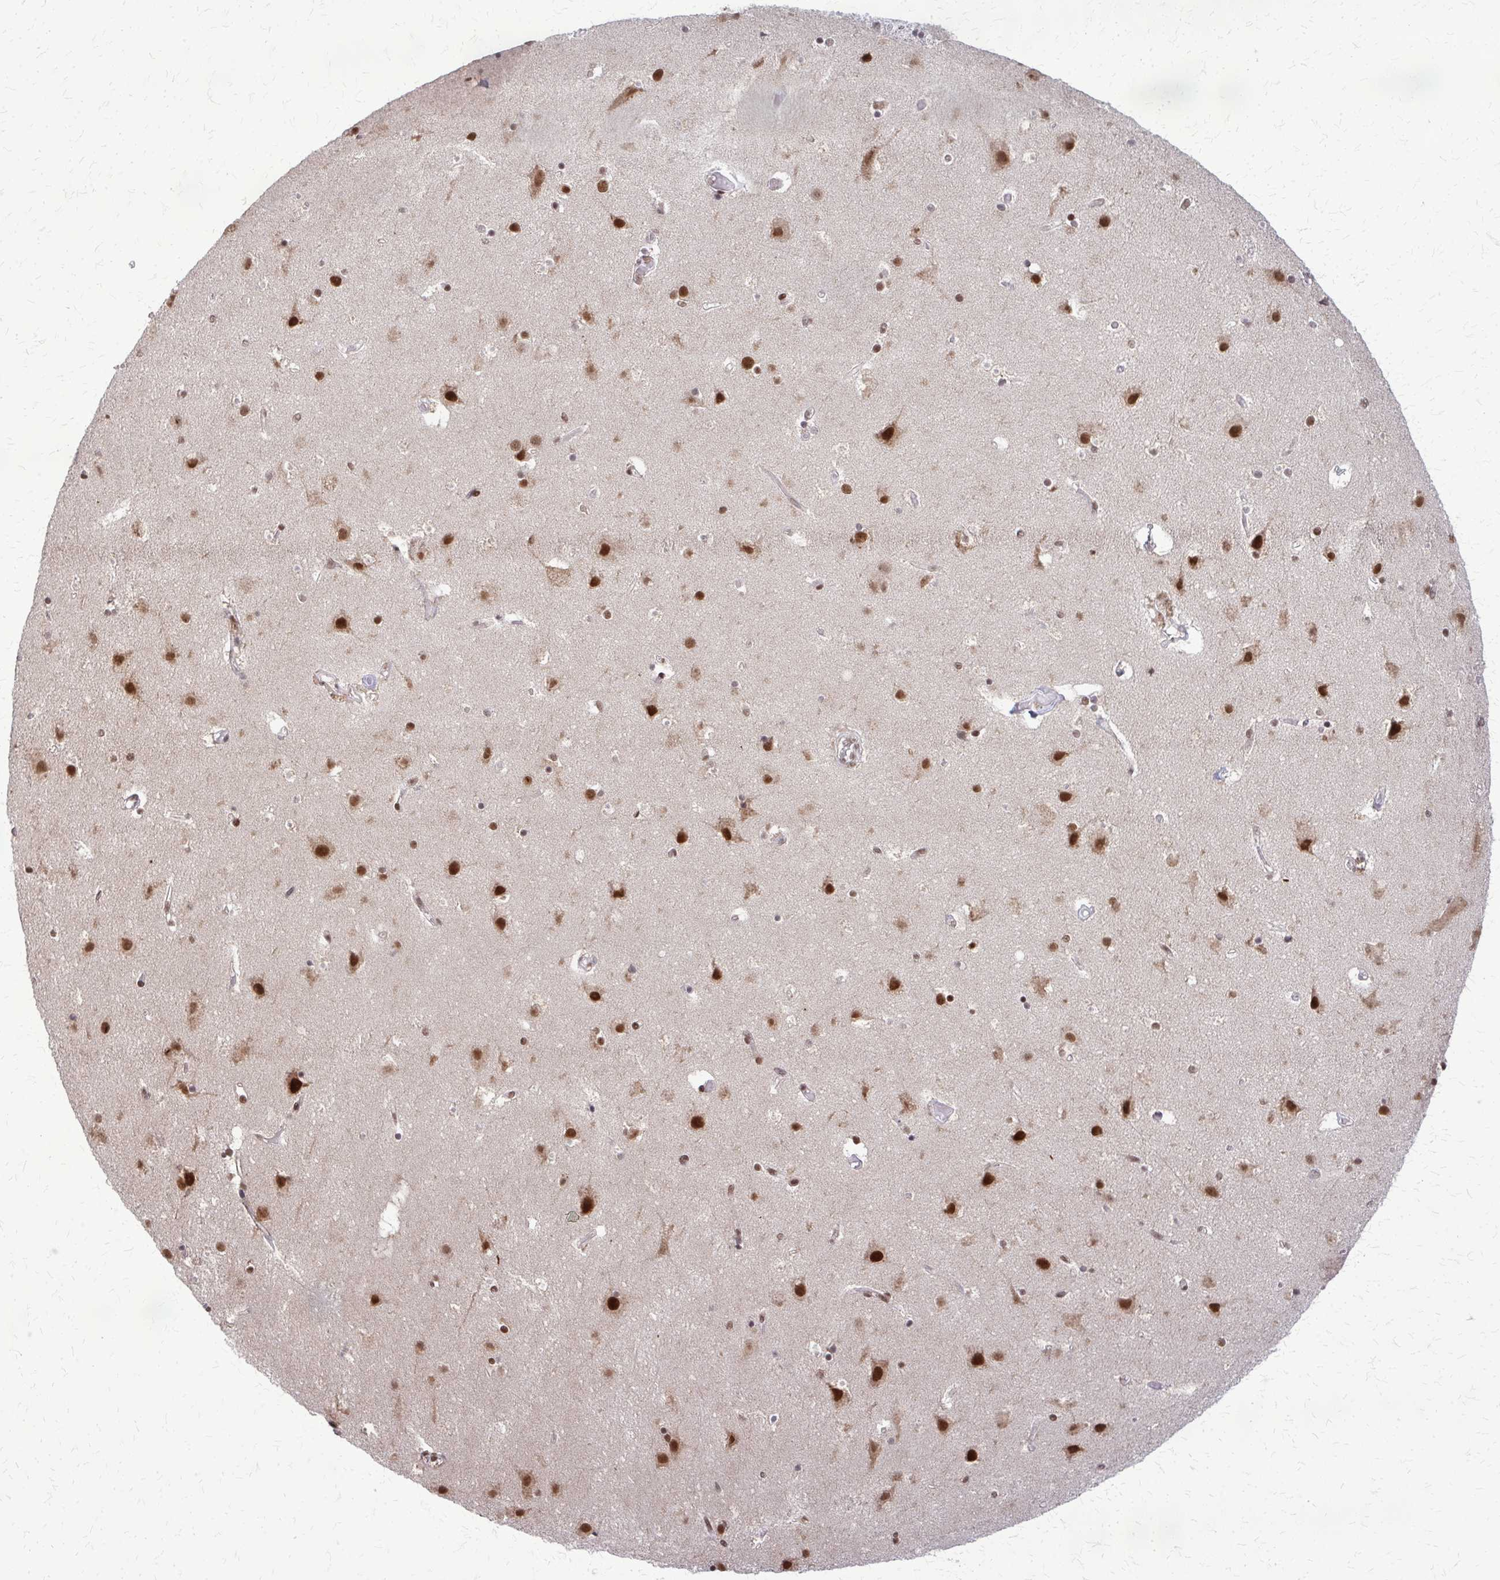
{"staining": {"intensity": "moderate", "quantity": "<25%", "location": "nuclear"}, "tissue": "cerebral cortex", "cell_type": "Endothelial cells", "image_type": "normal", "snomed": [{"axis": "morphology", "description": "Normal tissue, NOS"}, {"axis": "topography", "description": "Cerebral cortex"}], "caption": "Protein staining of benign cerebral cortex exhibits moderate nuclear positivity in approximately <25% of endothelial cells.", "gene": "HDAC3", "patient": {"sex": "female", "age": 52}}